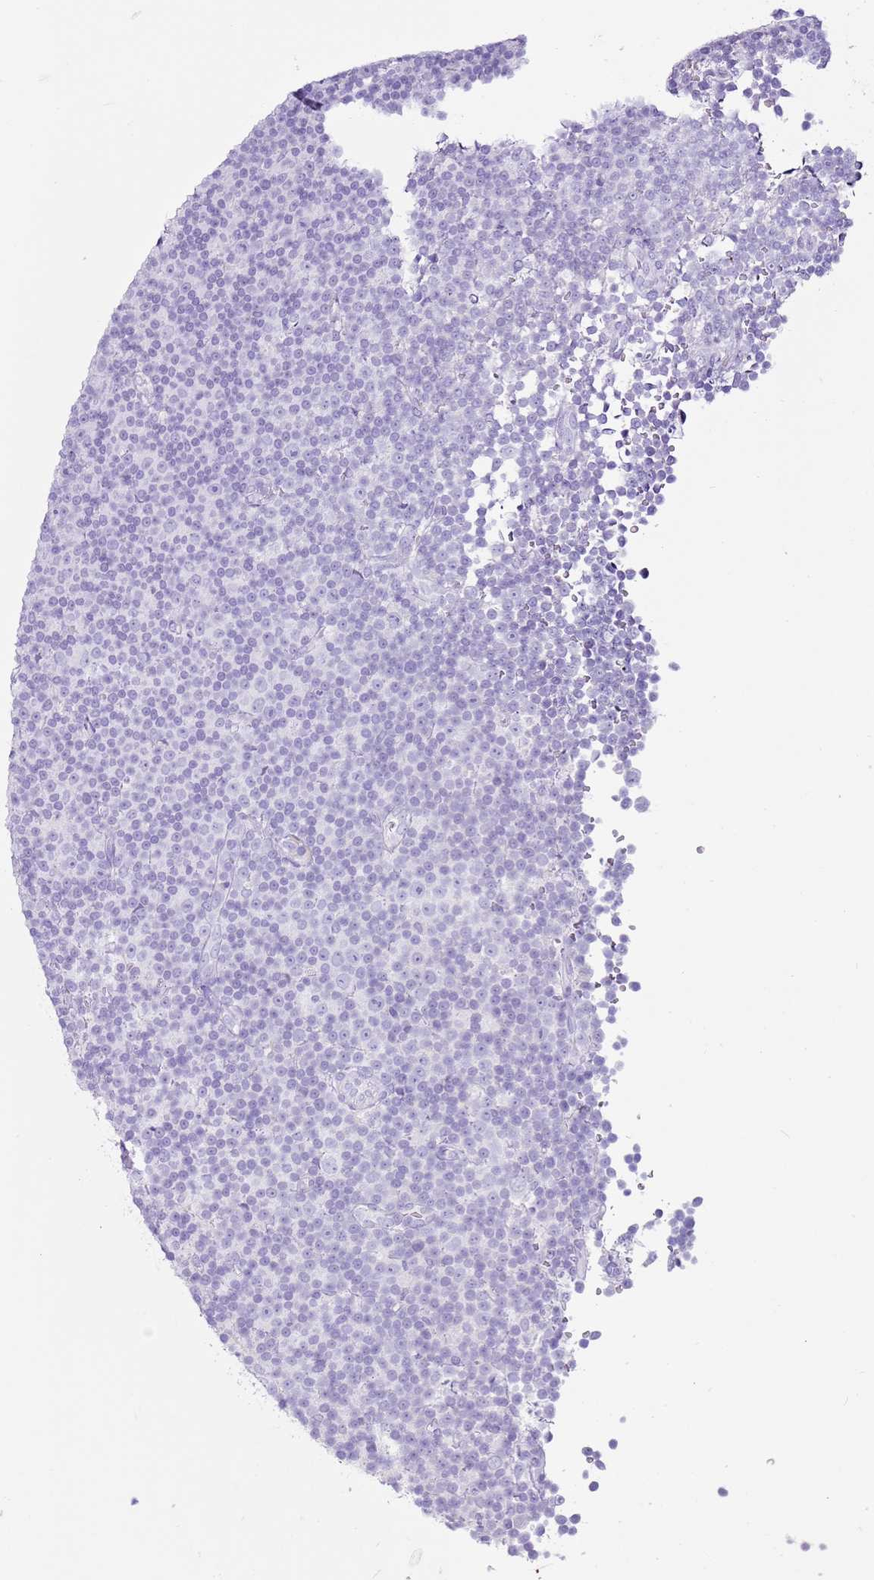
{"staining": {"intensity": "negative", "quantity": "none", "location": "none"}, "tissue": "lymphoma", "cell_type": "Tumor cells", "image_type": "cancer", "snomed": [{"axis": "morphology", "description": "Malignant lymphoma, non-Hodgkin's type, Low grade"}, {"axis": "topography", "description": "Lymph node"}], "caption": "IHC histopathology image of human low-grade malignant lymphoma, non-Hodgkin's type stained for a protein (brown), which reveals no positivity in tumor cells. Nuclei are stained in blue.", "gene": "IGKV3D-11", "patient": {"sex": "female", "age": 67}}